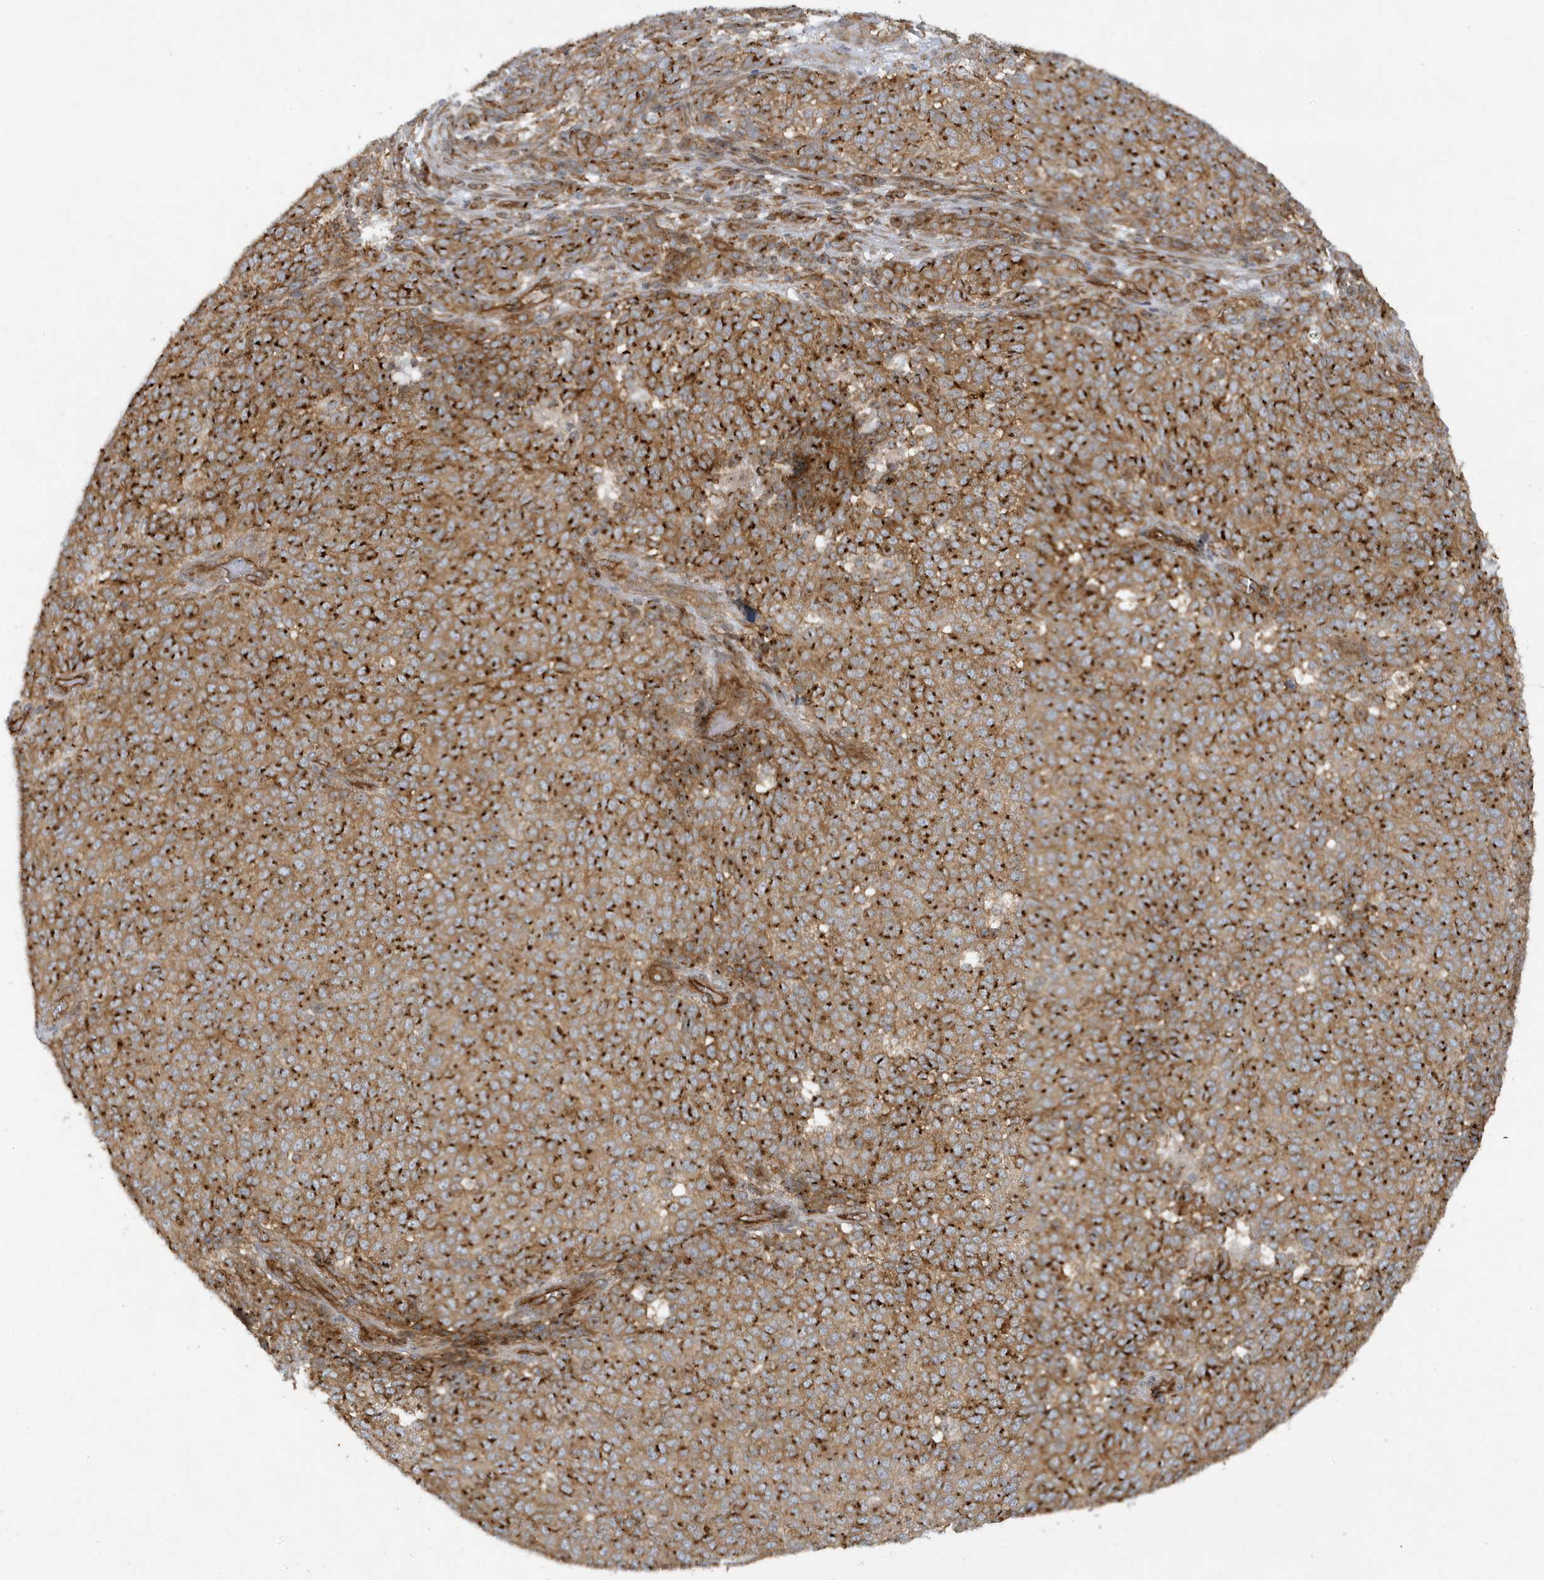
{"staining": {"intensity": "strong", "quantity": ">75%", "location": "cytoplasmic/membranous"}, "tissue": "melanoma", "cell_type": "Tumor cells", "image_type": "cancer", "snomed": [{"axis": "morphology", "description": "Malignant melanoma, NOS"}, {"axis": "topography", "description": "Skin"}], "caption": "The histopathology image reveals a brown stain indicating the presence of a protein in the cytoplasmic/membranous of tumor cells in melanoma.", "gene": "ATP23", "patient": {"sex": "male", "age": 49}}